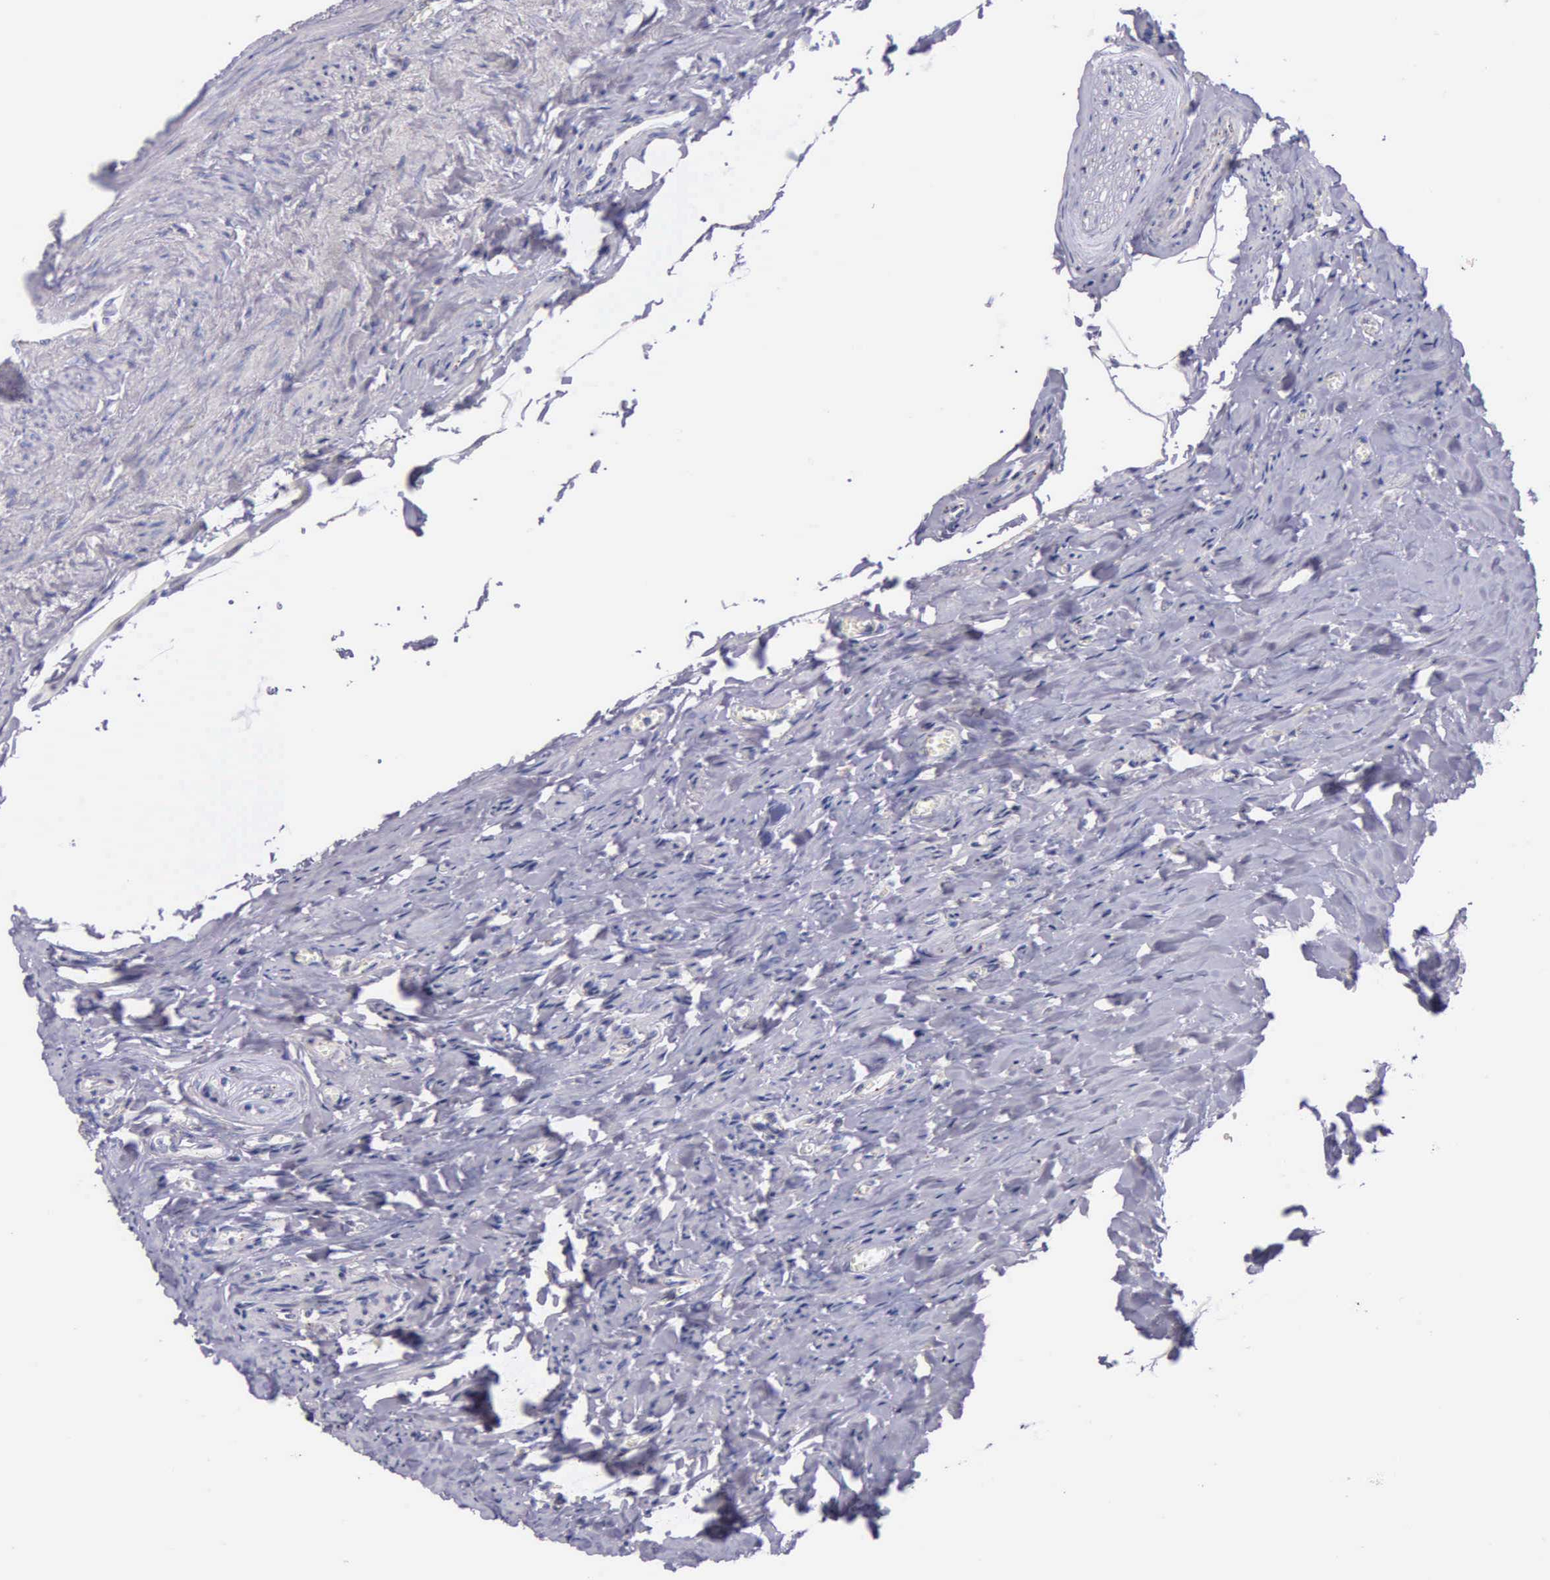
{"staining": {"intensity": "negative", "quantity": "none", "location": "none"}, "tissue": "ovary", "cell_type": "Ovarian stroma cells", "image_type": "normal", "snomed": [{"axis": "morphology", "description": "Normal tissue, NOS"}, {"axis": "topography", "description": "Ovary"}], "caption": "Immunohistochemical staining of benign ovary demonstrates no significant positivity in ovarian stroma cells. (Brightfield microscopy of DAB (3,3'-diaminobenzidine) IHC at high magnification).", "gene": "CTAGE15", "patient": {"sex": "female", "age": 53}}